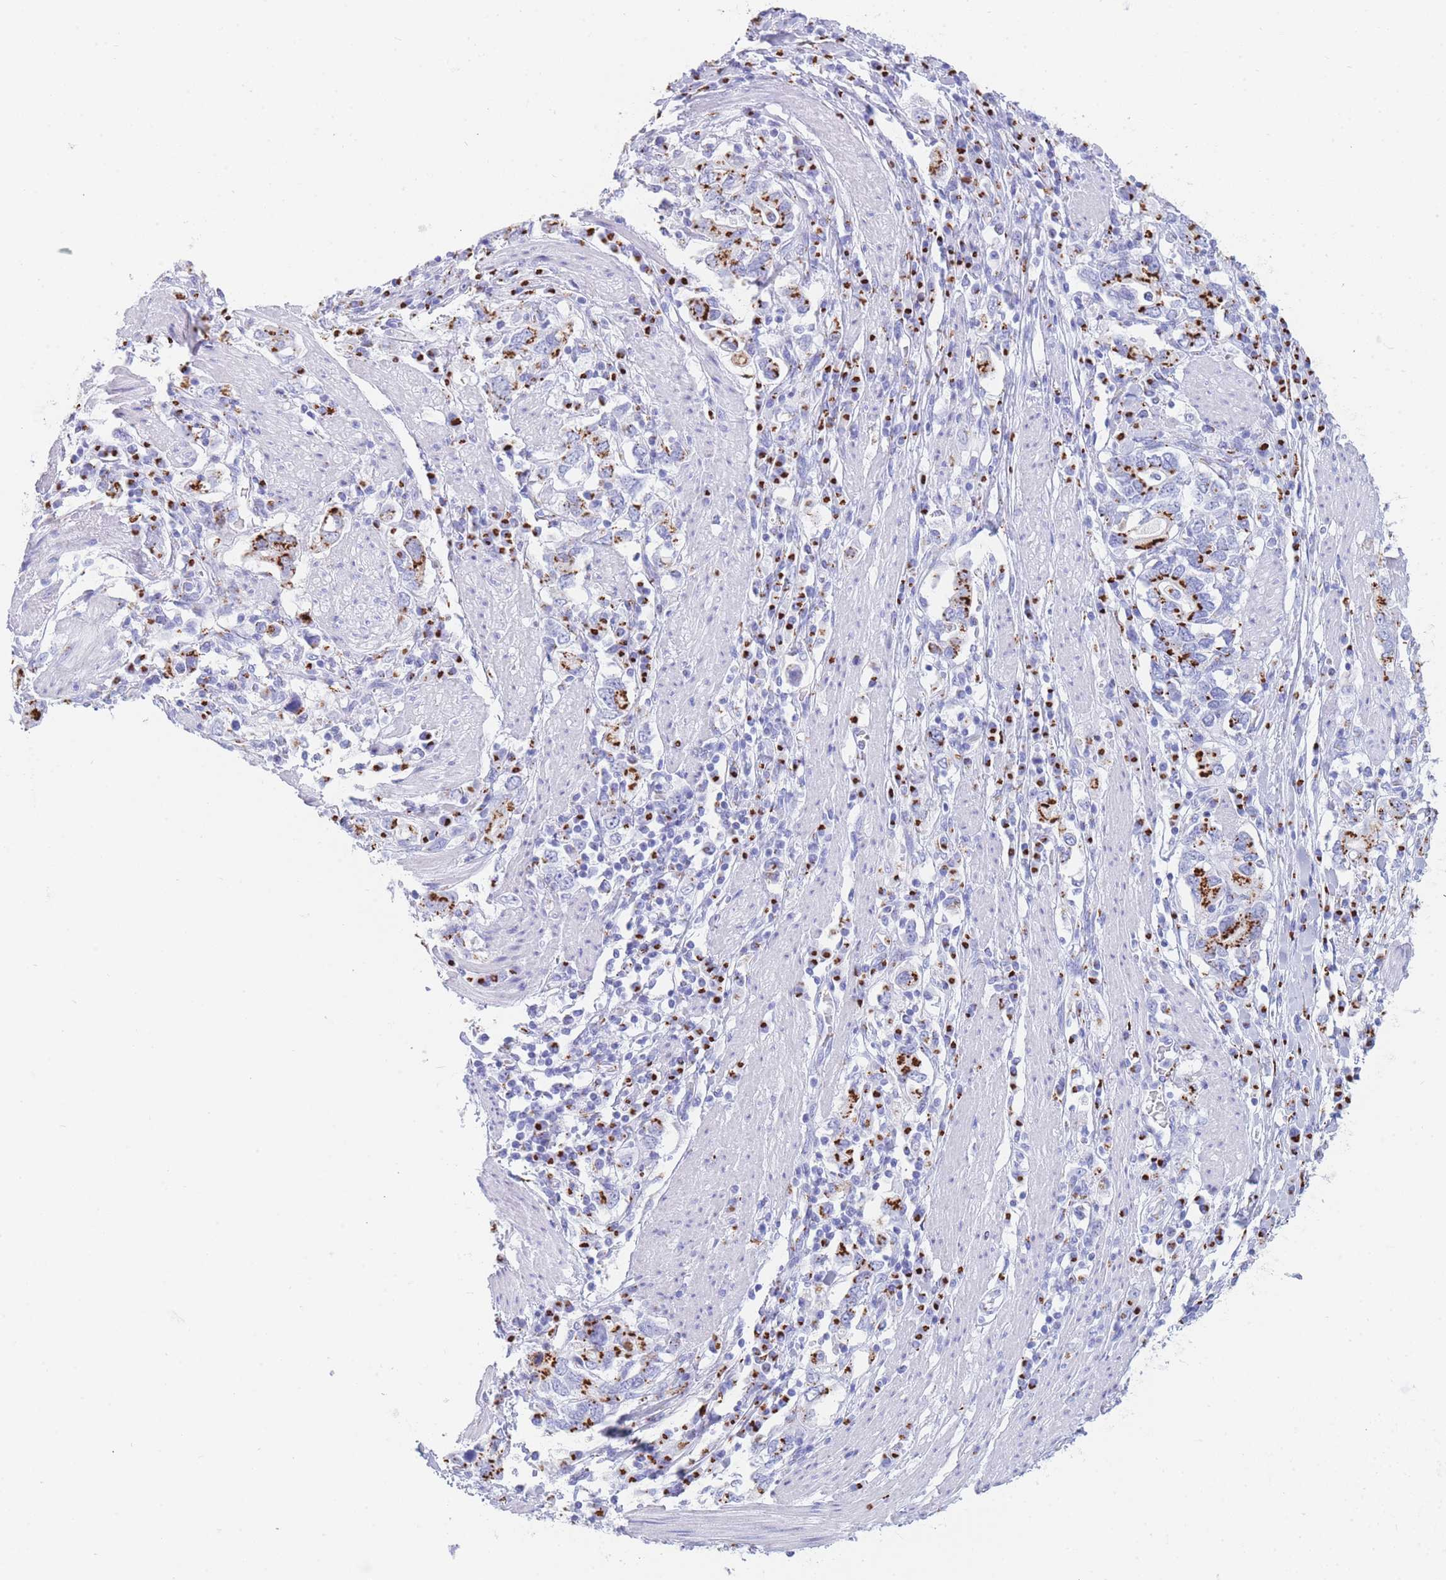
{"staining": {"intensity": "strong", "quantity": ">75%", "location": "cytoplasmic/membranous"}, "tissue": "stomach cancer", "cell_type": "Tumor cells", "image_type": "cancer", "snomed": [{"axis": "morphology", "description": "Adenocarcinoma, NOS"}, {"axis": "topography", "description": "Stomach, upper"}, {"axis": "topography", "description": "Stomach"}], "caption": "Immunohistochemistry (IHC) of adenocarcinoma (stomach) displays high levels of strong cytoplasmic/membranous expression in approximately >75% of tumor cells.", "gene": "FAM3C", "patient": {"sex": "male", "age": 62}}